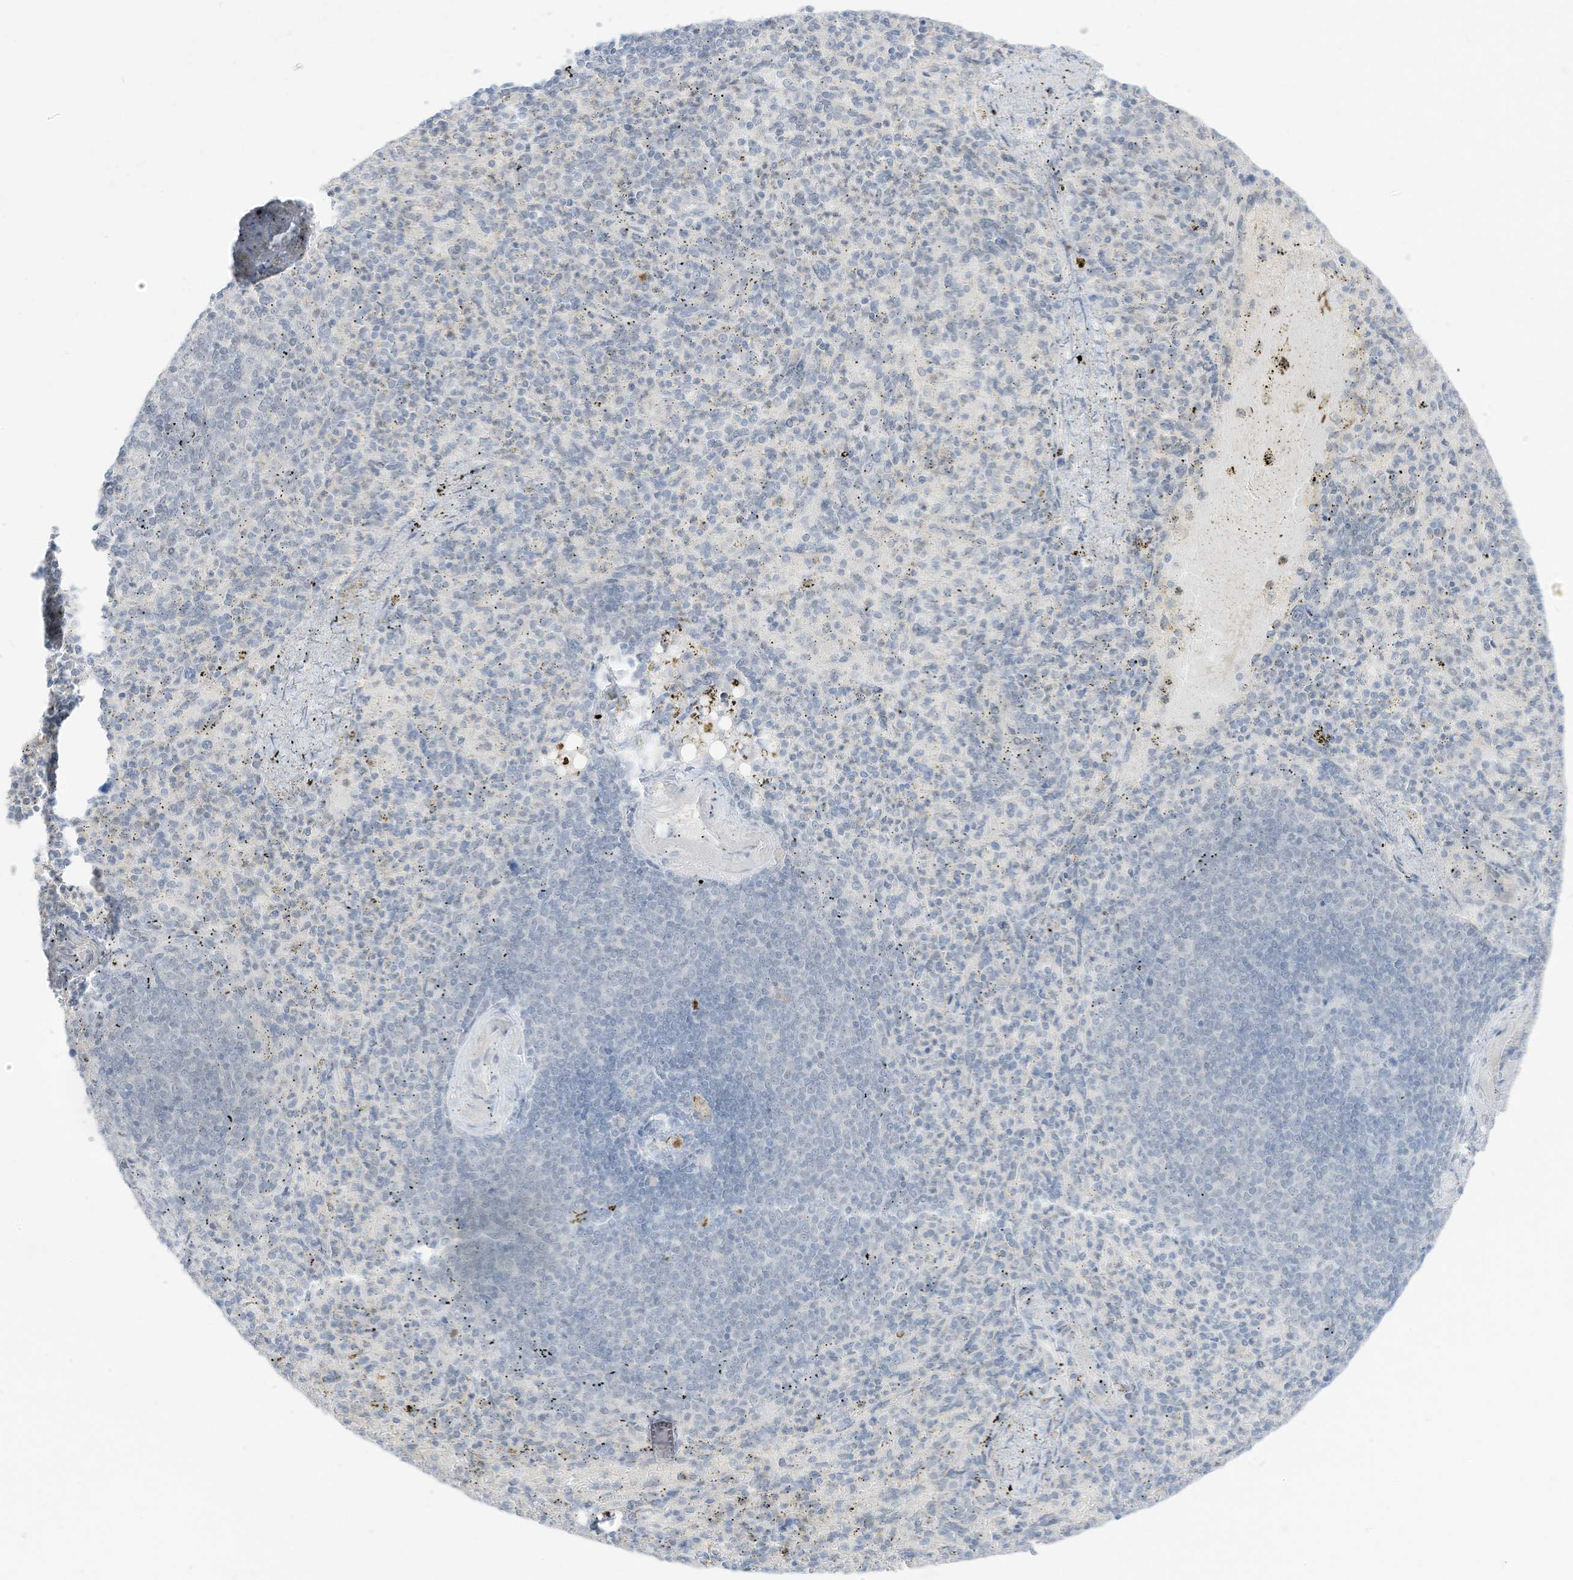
{"staining": {"intensity": "weak", "quantity": "25%-75%", "location": "cytoplasmic/membranous"}, "tissue": "spleen", "cell_type": "Cells in red pulp", "image_type": "normal", "snomed": [{"axis": "morphology", "description": "Normal tissue, NOS"}, {"axis": "topography", "description": "Spleen"}], "caption": "The histopathology image exhibits a brown stain indicating the presence of a protein in the cytoplasmic/membranous of cells in red pulp in spleen.", "gene": "ASPRV1", "patient": {"sex": "female", "age": 74}}